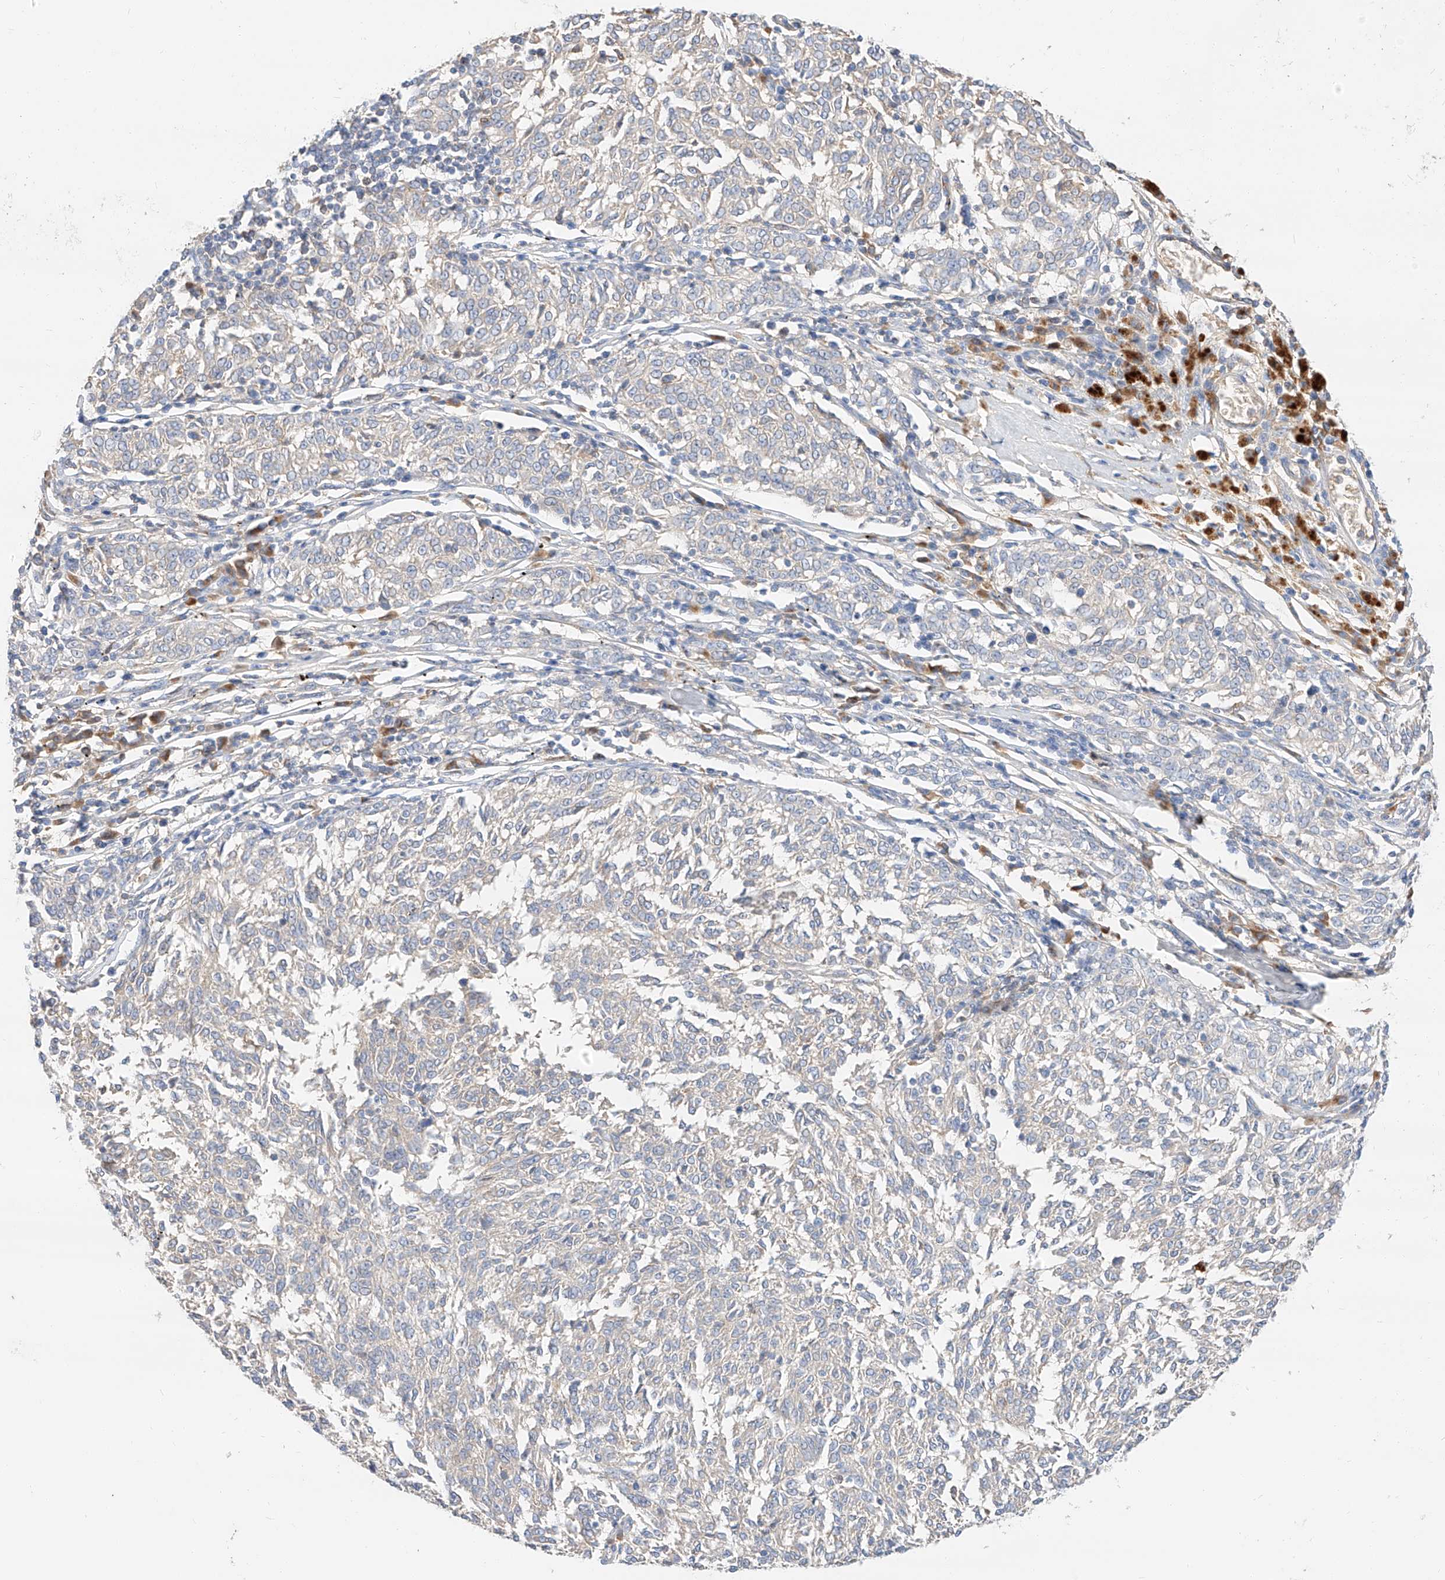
{"staining": {"intensity": "negative", "quantity": "none", "location": "none"}, "tissue": "melanoma", "cell_type": "Tumor cells", "image_type": "cancer", "snomed": [{"axis": "morphology", "description": "Malignant melanoma, NOS"}, {"axis": "topography", "description": "Skin"}], "caption": "Tumor cells show no significant protein positivity in malignant melanoma.", "gene": "MAP7", "patient": {"sex": "female", "age": 72}}